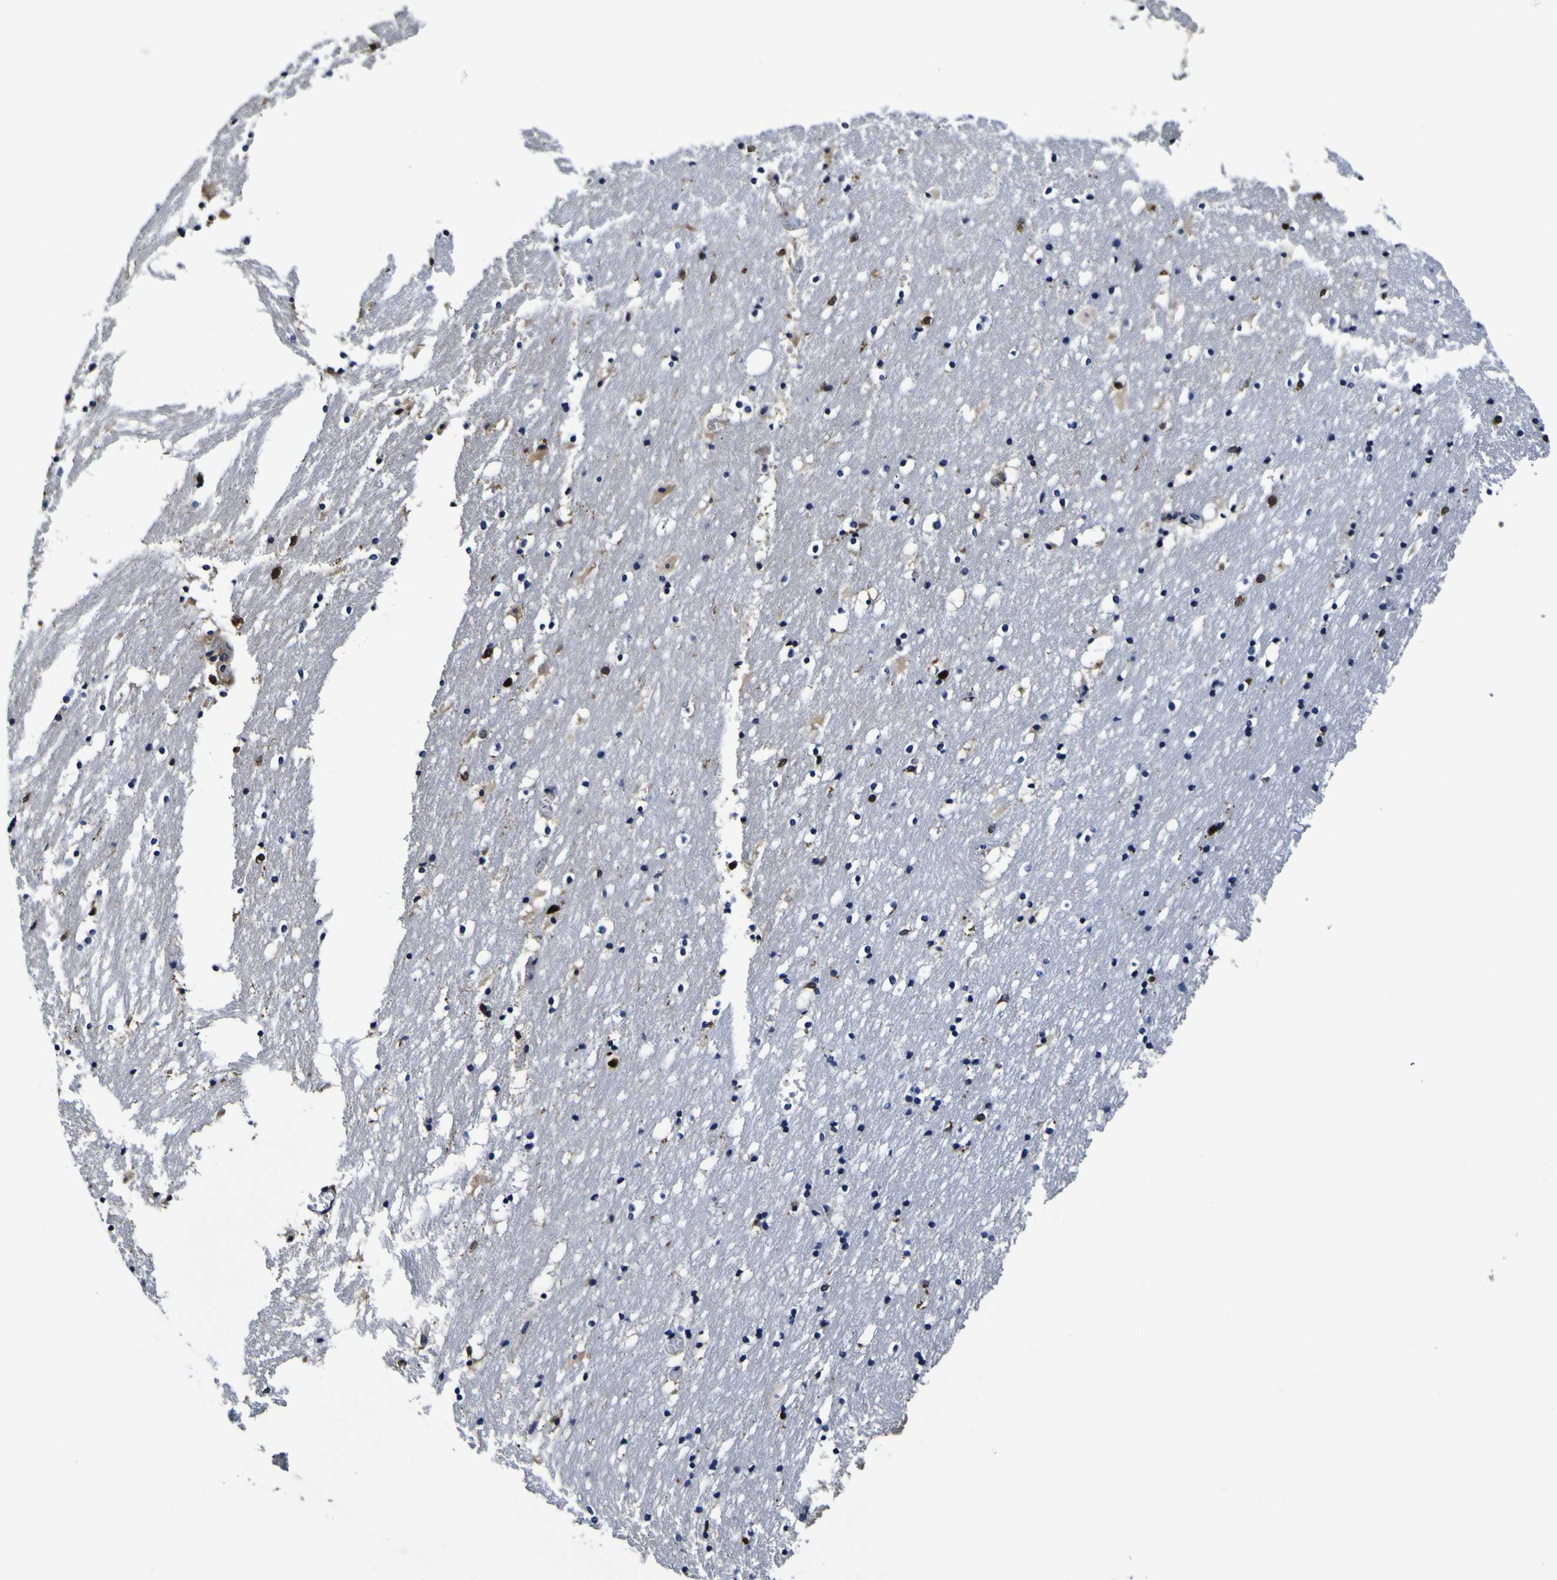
{"staining": {"intensity": "strong", "quantity": "<25%", "location": "cytoplasmic/membranous"}, "tissue": "caudate", "cell_type": "Glial cells", "image_type": "normal", "snomed": [{"axis": "morphology", "description": "Normal tissue, NOS"}, {"axis": "topography", "description": "Lateral ventricle wall"}], "caption": "Immunohistochemical staining of benign human caudate exhibits medium levels of strong cytoplasmic/membranous positivity in approximately <25% of glial cells.", "gene": "GPX1", "patient": {"sex": "male", "age": 45}}